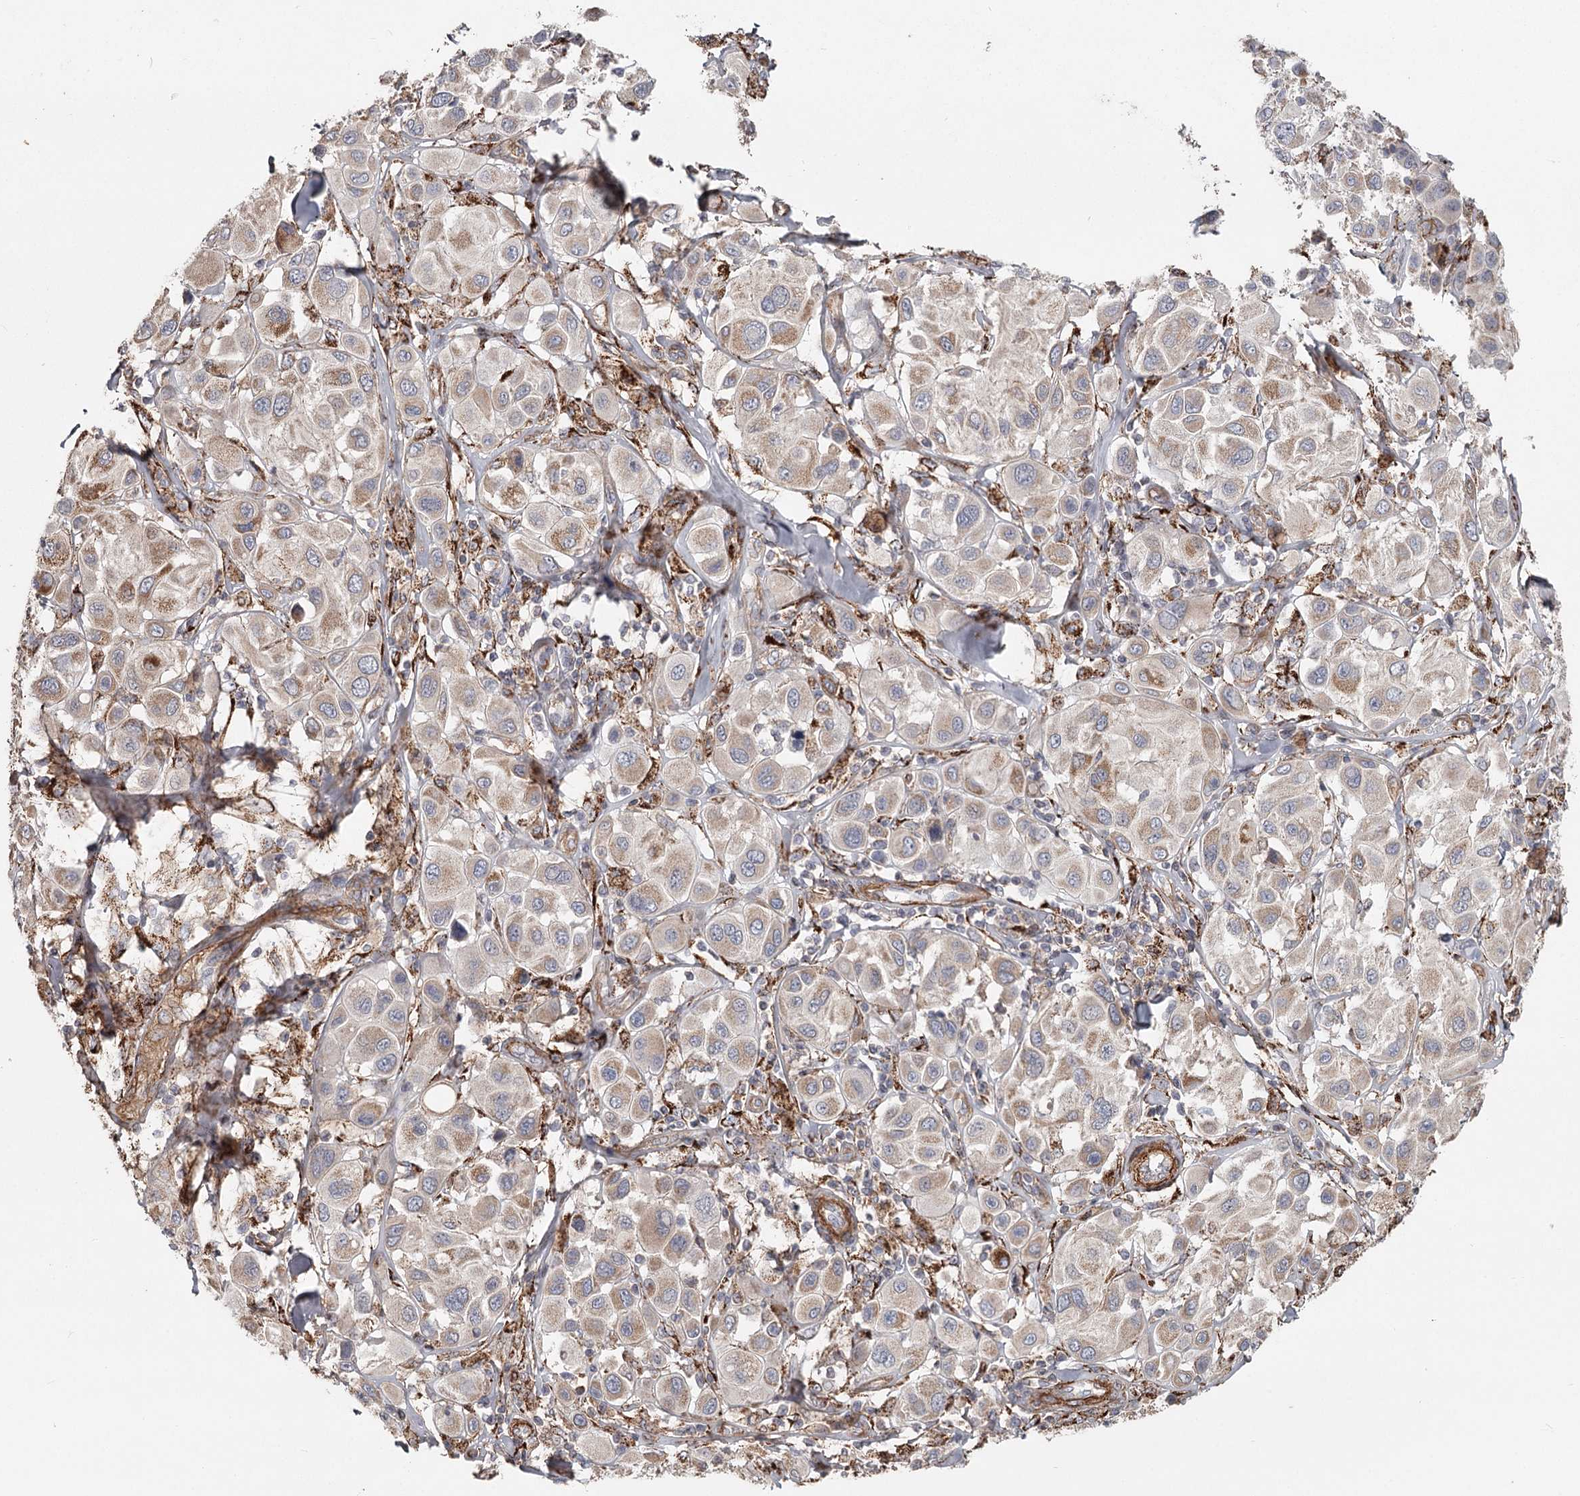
{"staining": {"intensity": "weak", "quantity": ">75%", "location": "cytoplasmic/membranous"}, "tissue": "melanoma", "cell_type": "Tumor cells", "image_type": "cancer", "snomed": [{"axis": "morphology", "description": "Malignant melanoma, Metastatic site"}, {"axis": "topography", "description": "Skin"}], "caption": "Weak cytoplasmic/membranous protein positivity is identified in about >75% of tumor cells in malignant melanoma (metastatic site). The staining is performed using DAB brown chromogen to label protein expression. The nuclei are counter-stained blue using hematoxylin.", "gene": "DHRS9", "patient": {"sex": "male", "age": 41}}